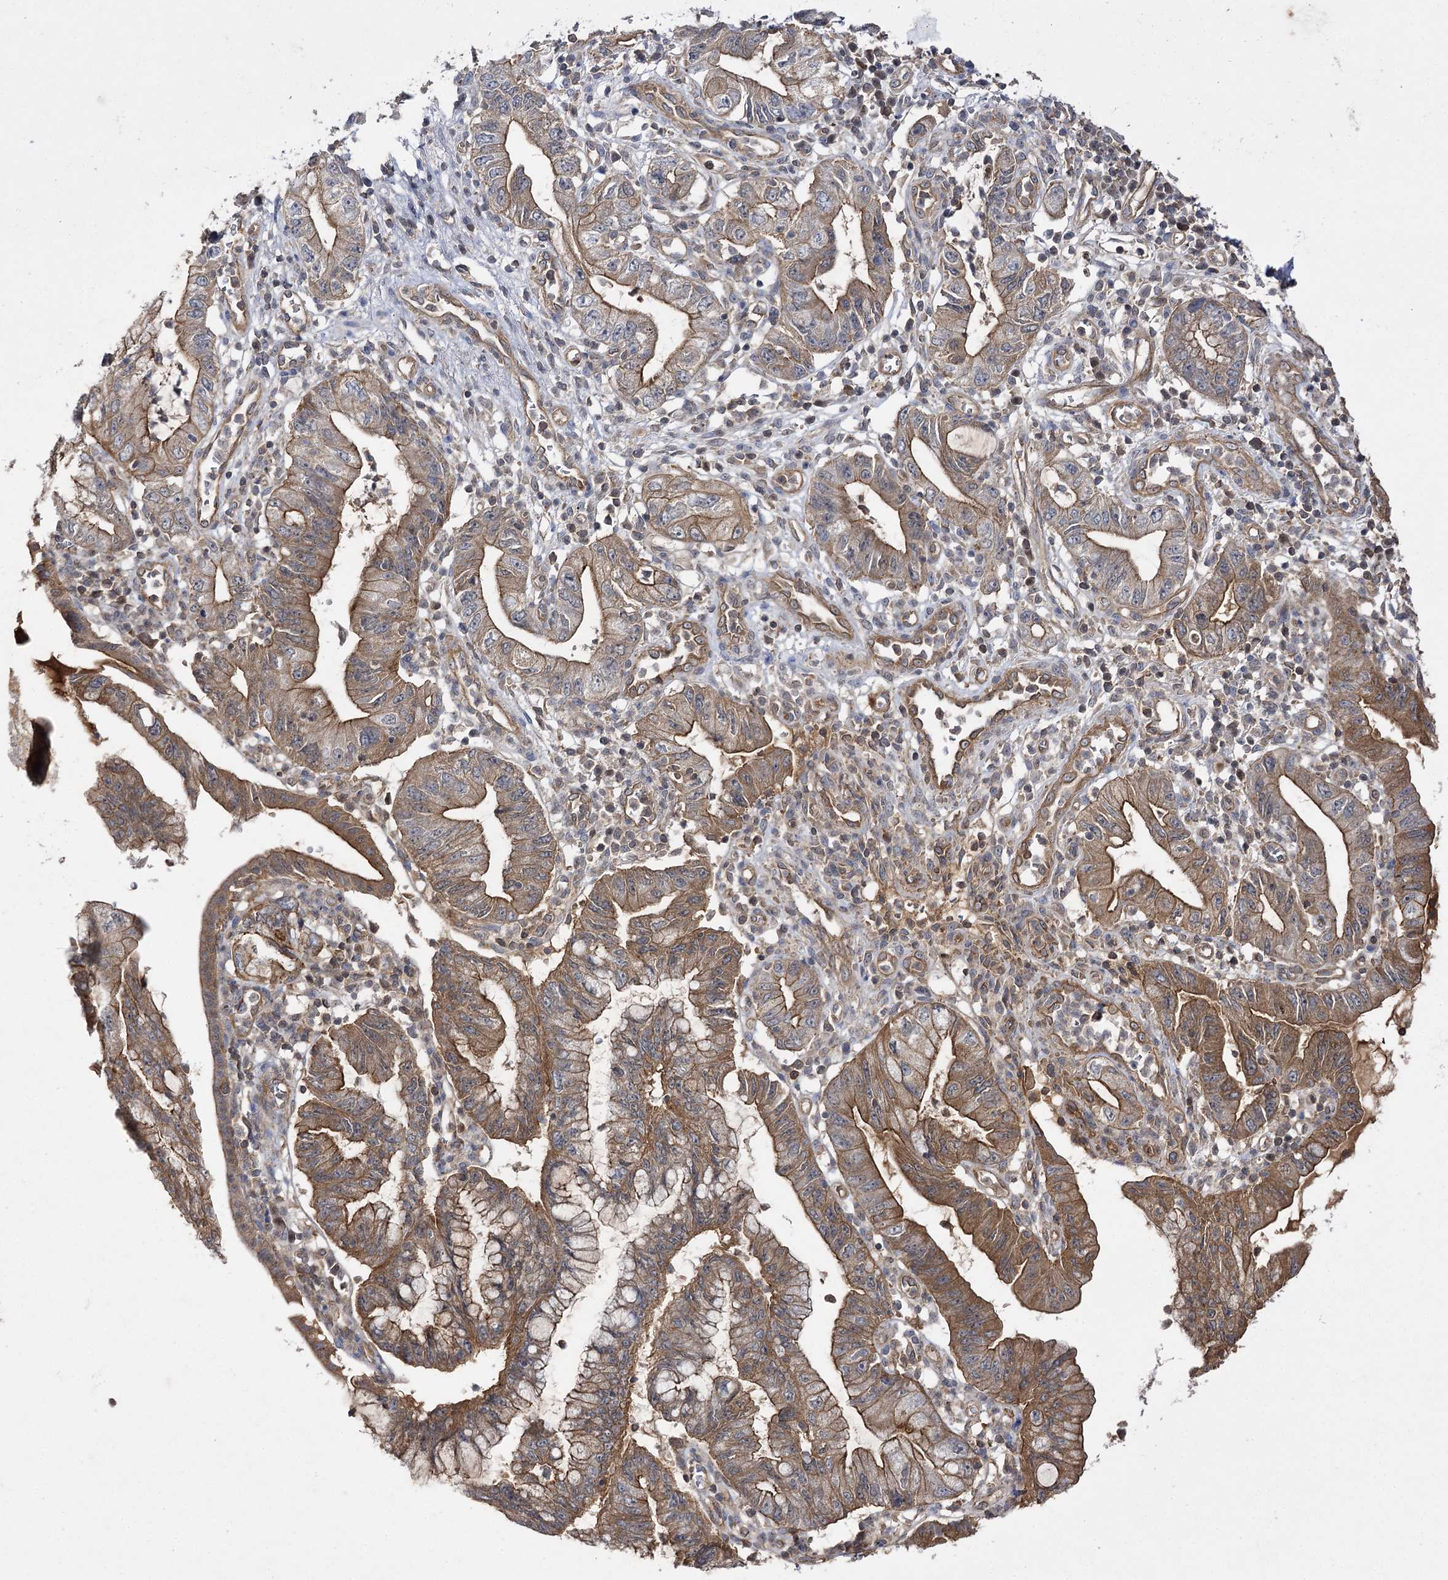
{"staining": {"intensity": "moderate", "quantity": ">75%", "location": "cytoplasmic/membranous"}, "tissue": "pancreatic cancer", "cell_type": "Tumor cells", "image_type": "cancer", "snomed": [{"axis": "morphology", "description": "Adenocarcinoma, NOS"}, {"axis": "topography", "description": "Pancreas"}], "caption": "This photomicrograph reveals IHC staining of pancreatic cancer, with medium moderate cytoplasmic/membranous expression in about >75% of tumor cells.", "gene": "BCR", "patient": {"sex": "female", "age": 73}}